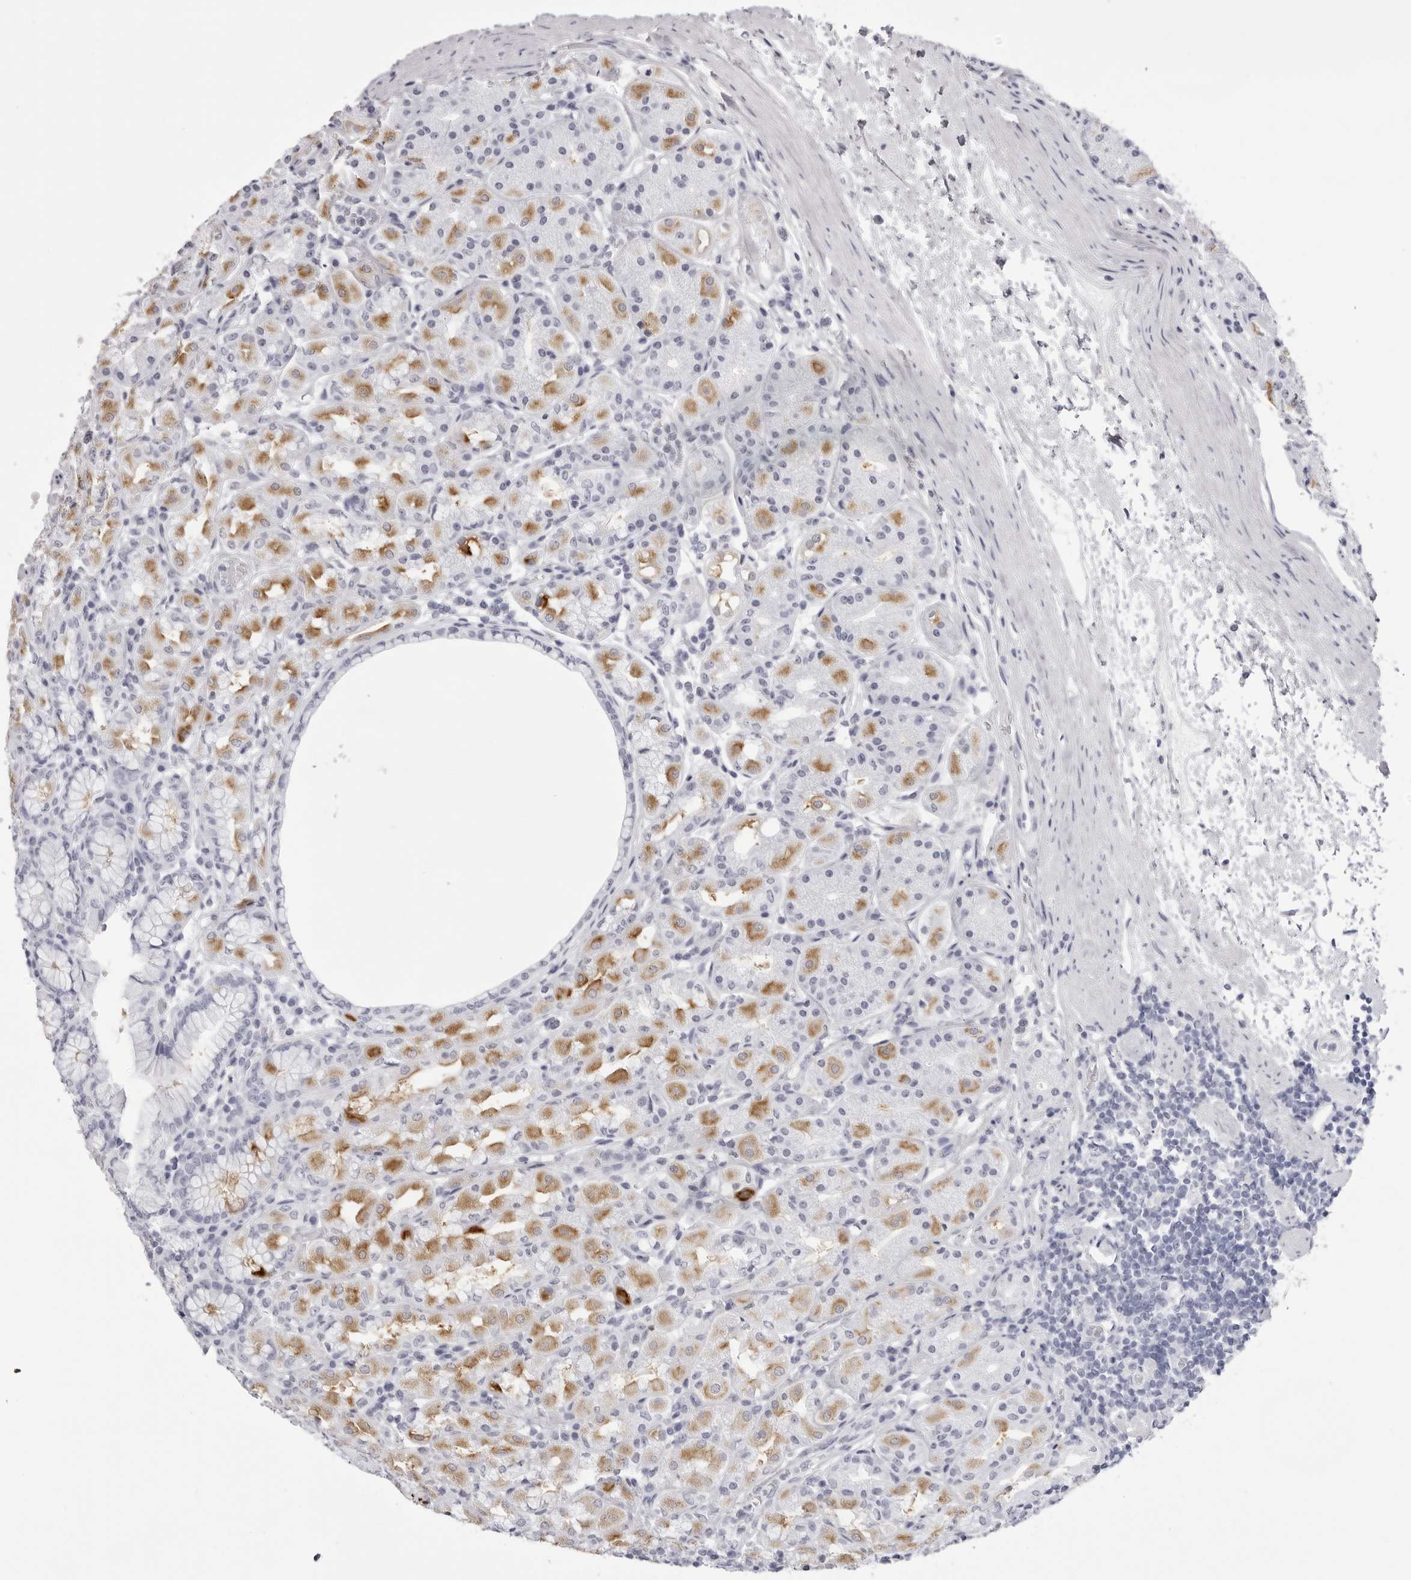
{"staining": {"intensity": "moderate", "quantity": "25%-75%", "location": "cytoplasmic/membranous"}, "tissue": "stomach", "cell_type": "Glandular cells", "image_type": "normal", "snomed": [{"axis": "morphology", "description": "Normal tissue, NOS"}, {"axis": "topography", "description": "Stomach"}, {"axis": "topography", "description": "Stomach, lower"}], "caption": "Immunohistochemical staining of benign human stomach displays moderate cytoplasmic/membranous protein staining in about 25%-75% of glandular cells. The staining was performed using DAB, with brown indicating positive protein expression. Nuclei are stained blue with hematoxylin.", "gene": "TMOD4", "patient": {"sex": "female", "age": 56}}